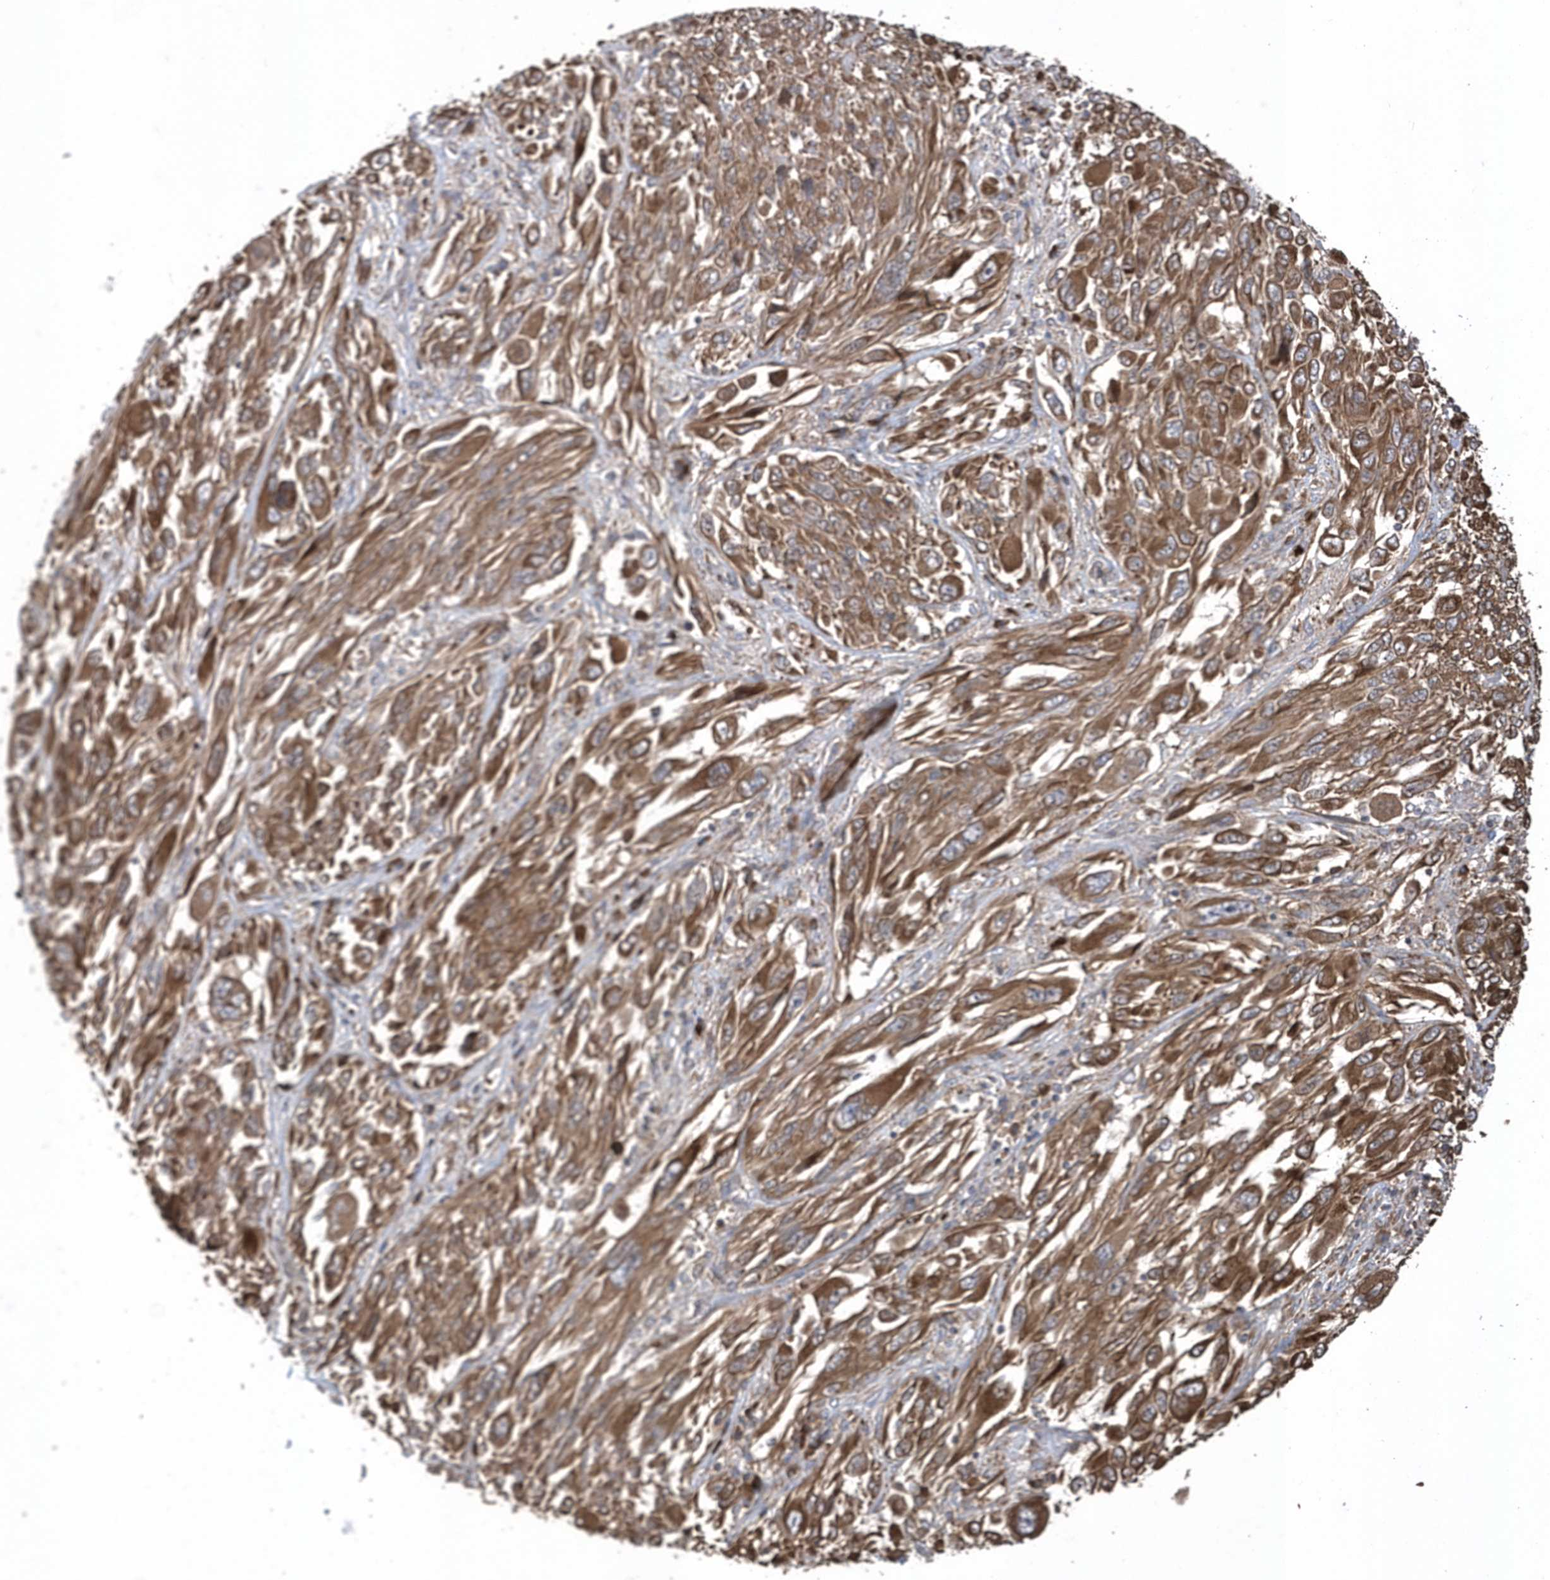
{"staining": {"intensity": "strong", "quantity": ">75%", "location": "cytoplasmic/membranous"}, "tissue": "melanoma", "cell_type": "Tumor cells", "image_type": "cancer", "snomed": [{"axis": "morphology", "description": "Malignant melanoma, NOS"}, {"axis": "topography", "description": "Skin"}], "caption": "Immunohistochemistry (IHC) micrograph of neoplastic tissue: human malignant melanoma stained using immunohistochemistry displays high levels of strong protein expression localized specifically in the cytoplasmic/membranous of tumor cells, appearing as a cytoplasmic/membranous brown color.", "gene": "WASHC5", "patient": {"sex": "female", "age": 91}}